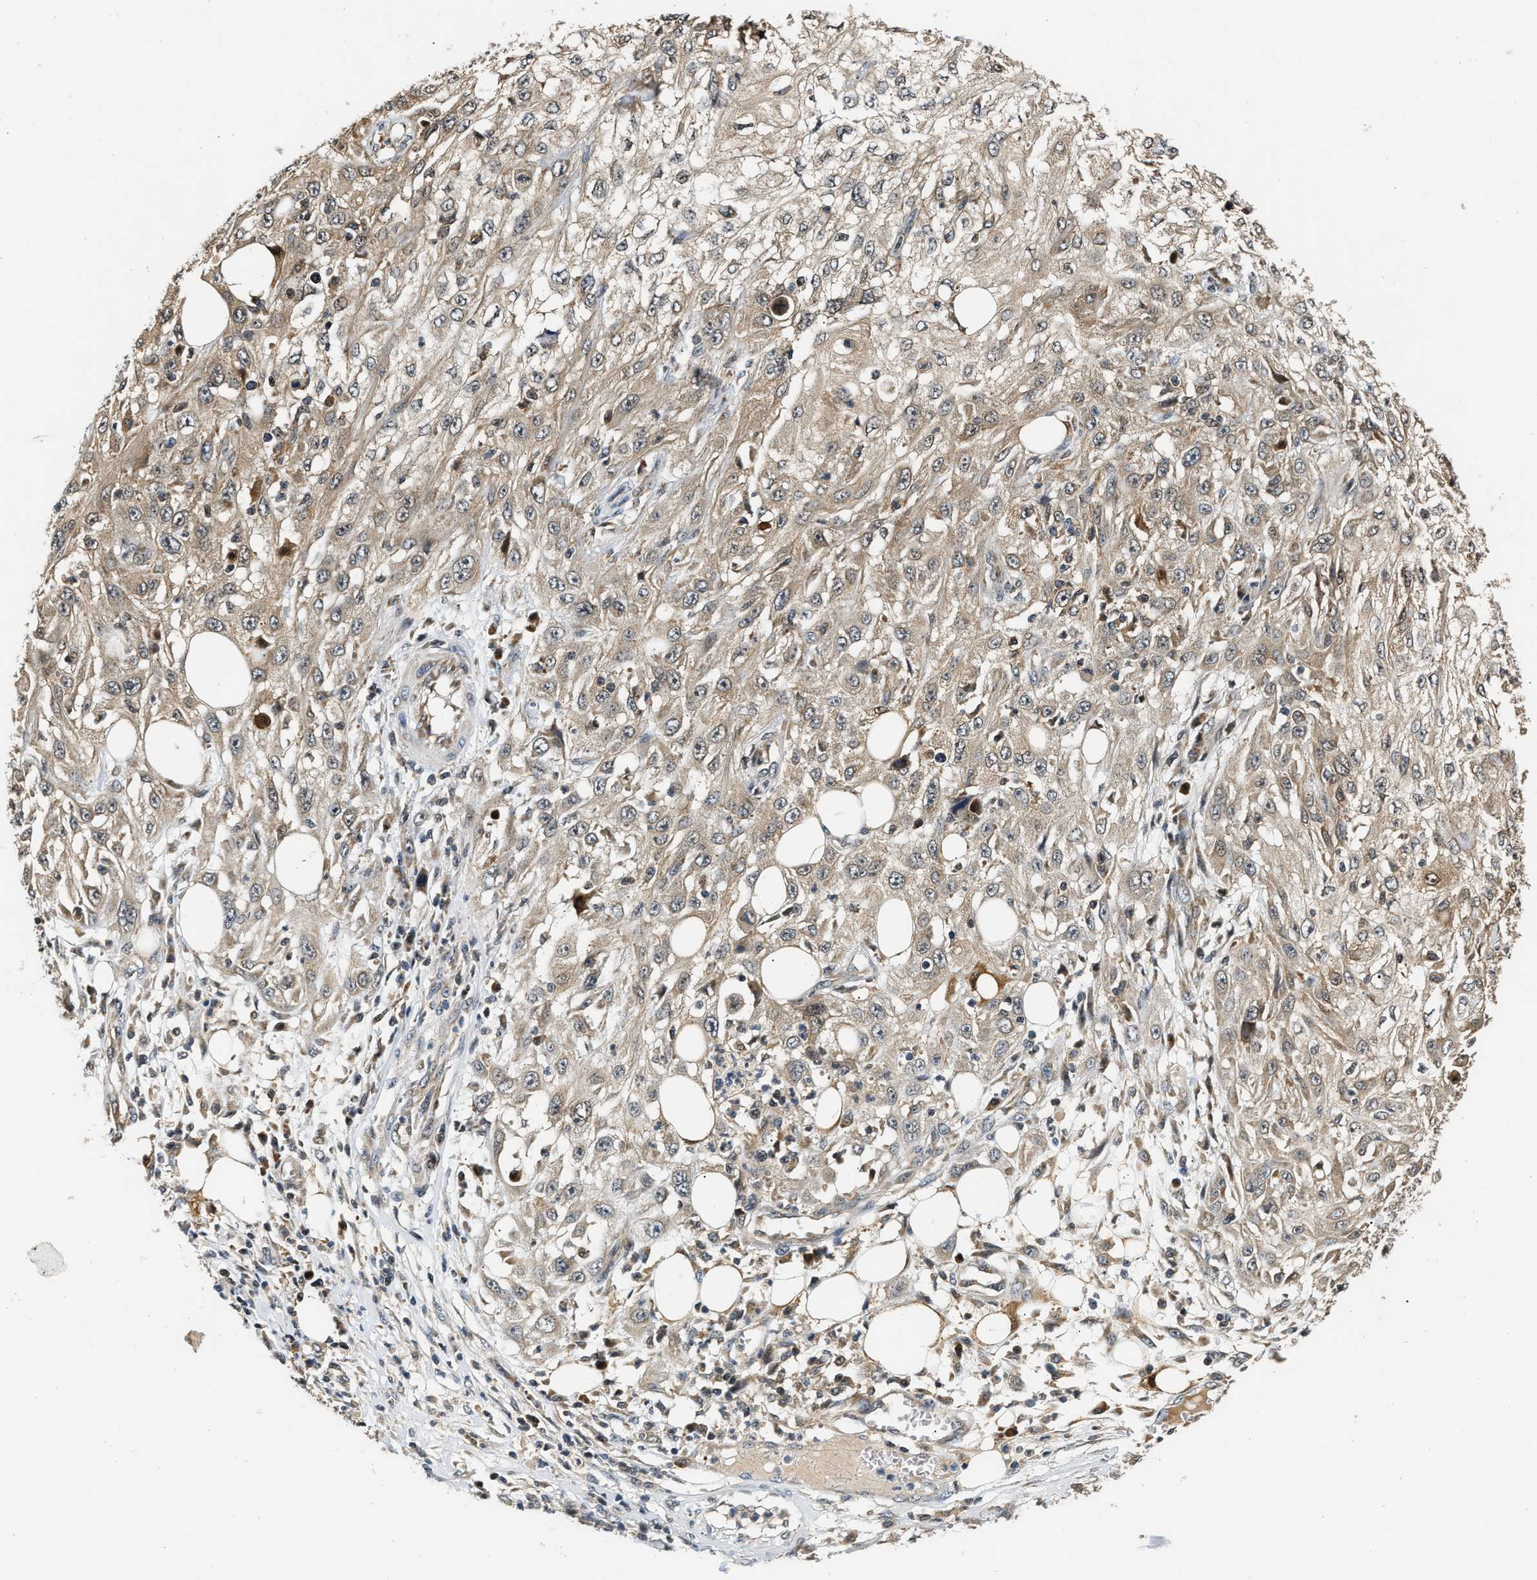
{"staining": {"intensity": "weak", "quantity": ">75%", "location": "cytoplasmic/membranous"}, "tissue": "skin cancer", "cell_type": "Tumor cells", "image_type": "cancer", "snomed": [{"axis": "morphology", "description": "Squamous cell carcinoma, NOS"}, {"axis": "topography", "description": "Skin"}], "caption": "IHC image of neoplastic tissue: skin cancer (squamous cell carcinoma) stained using IHC demonstrates low levels of weak protein expression localized specifically in the cytoplasmic/membranous of tumor cells, appearing as a cytoplasmic/membranous brown color.", "gene": "EXTL2", "patient": {"sex": "male", "age": 75}}